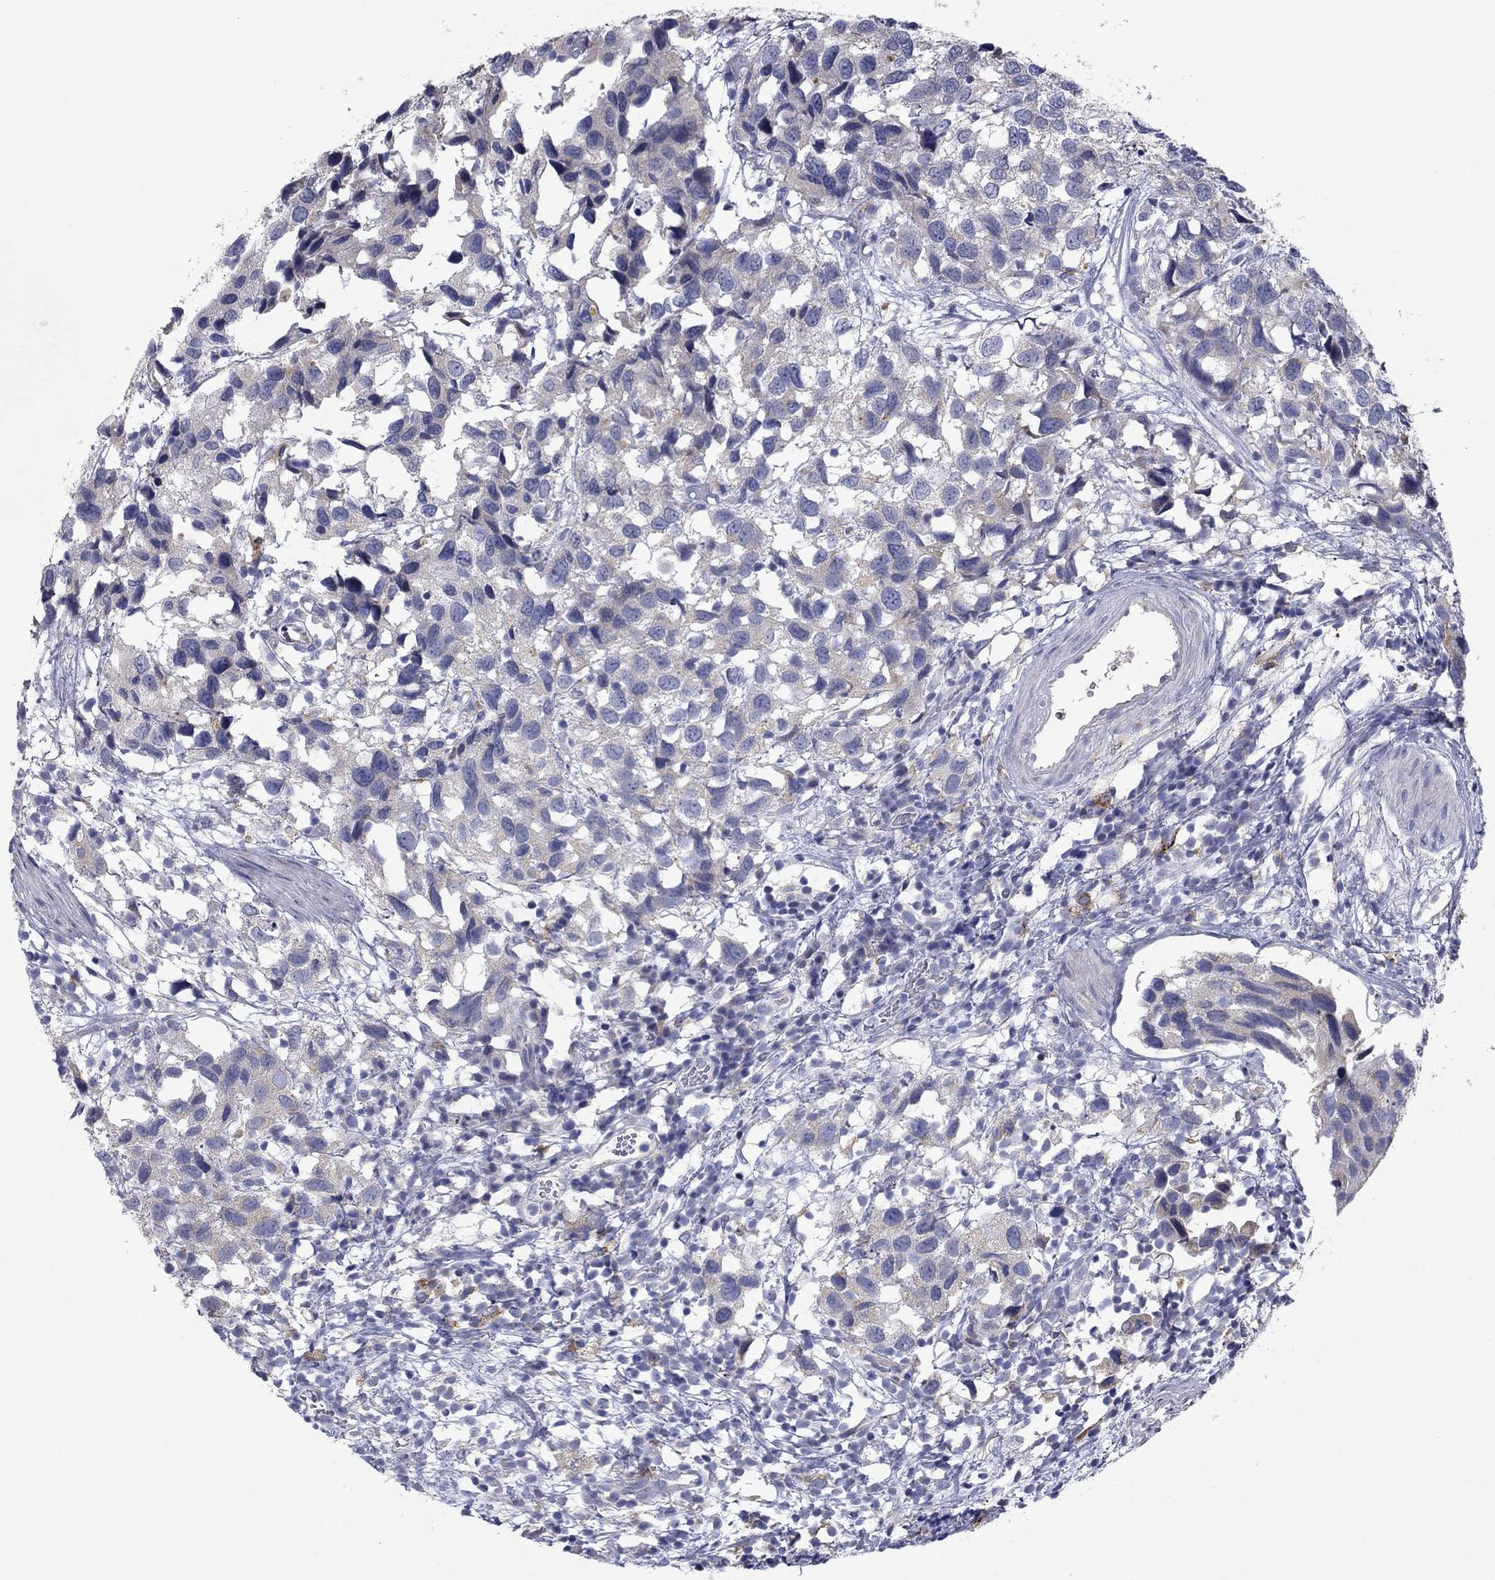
{"staining": {"intensity": "negative", "quantity": "none", "location": "none"}, "tissue": "urothelial cancer", "cell_type": "Tumor cells", "image_type": "cancer", "snomed": [{"axis": "morphology", "description": "Urothelial carcinoma, High grade"}, {"axis": "topography", "description": "Urinary bladder"}], "caption": "High magnification brightfield microscopy of urothelial carcinoma (high-grade) stained with DAB (brown) and counterstained with hematoxylin (blue): tumor cells show no significant positivity.", "gene": "PTGDS", "patient": {"sex": "male", "age": 79}}